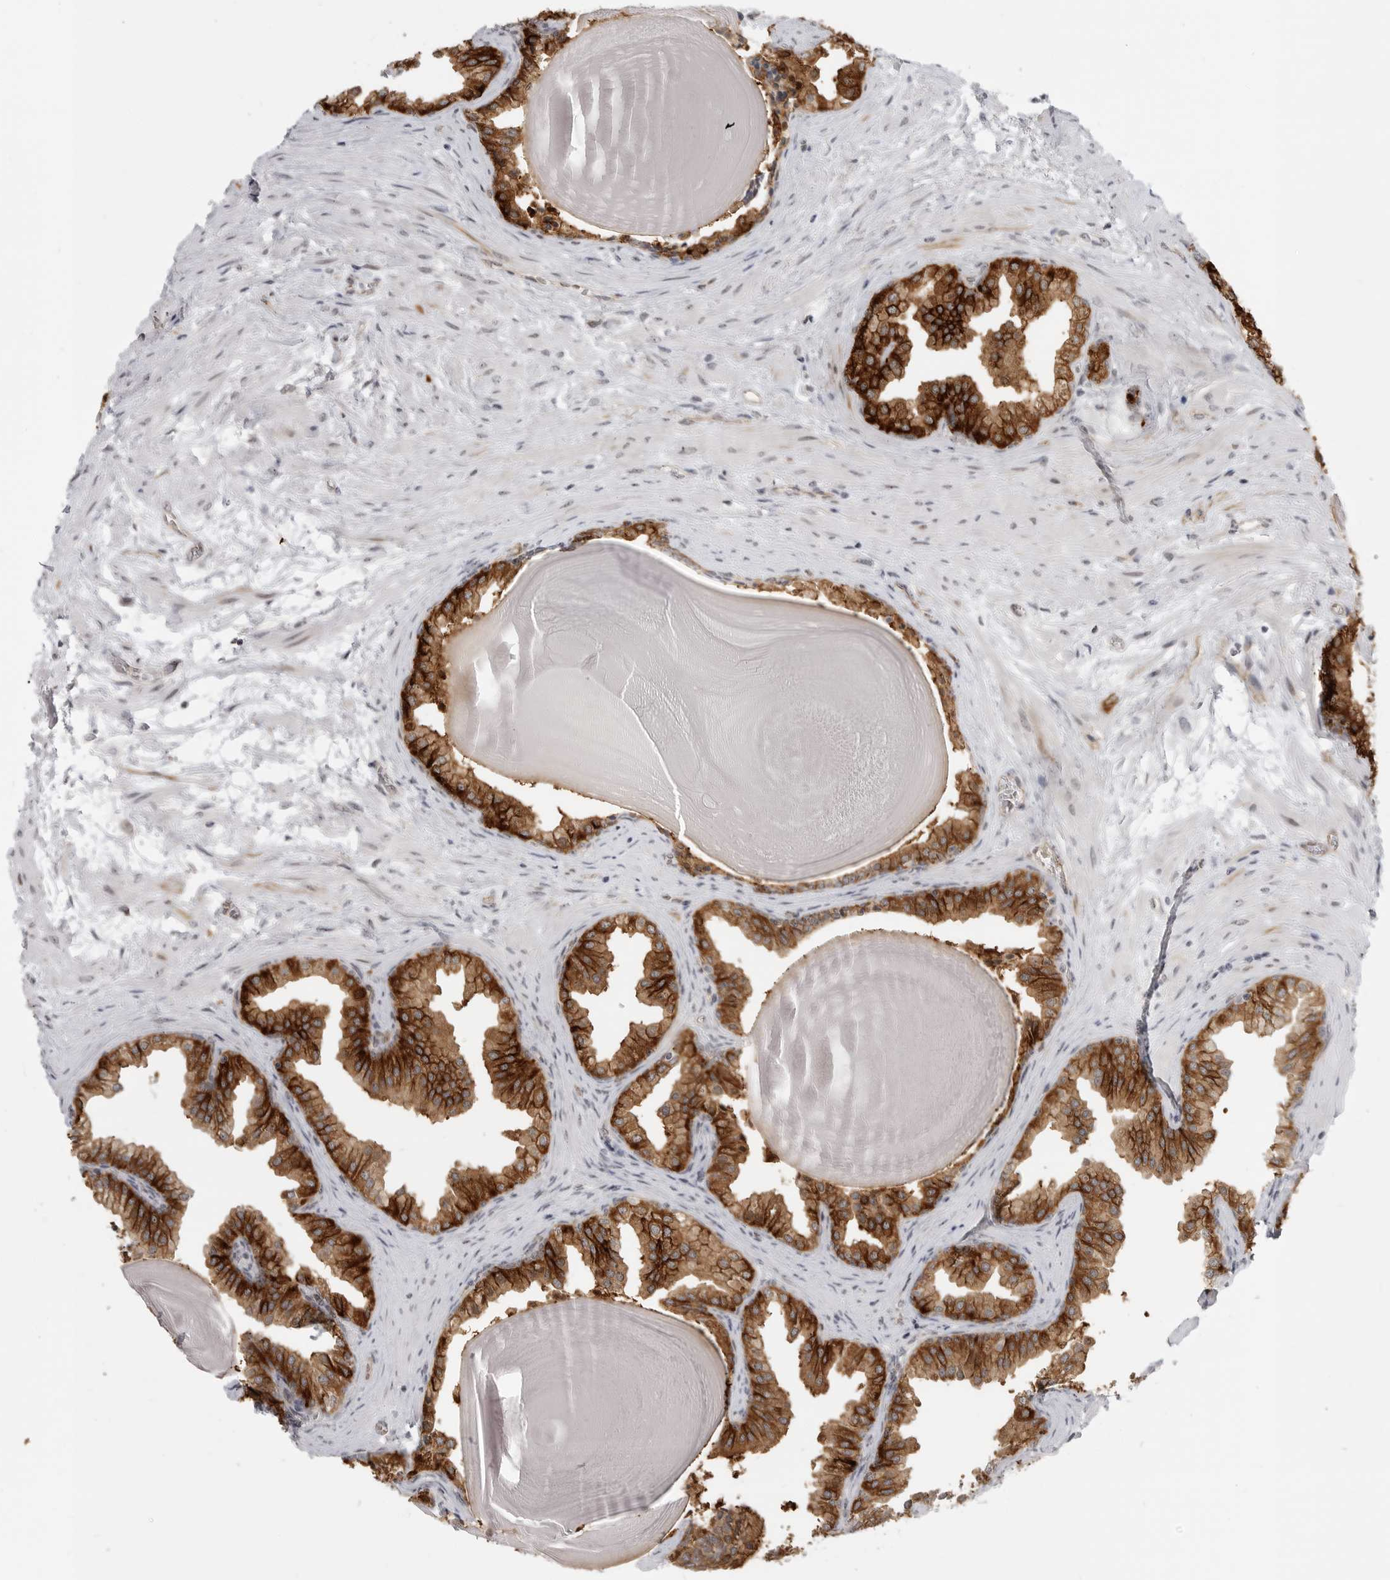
{"staining": {"intensity": "strong", "quantity": ">75%", "location": "cytoplasmic/membranous"}, "tissue": "prostate", "cell_type": "Glandular cells", "image_type": "normal", "snomed": [{"axis": "morphology", "description": "Normal tissue, NOS"}, {"axis": "topography", "description": "Prostate"}], "caption": "Protein staining shows strong cytoplasmic/membranous expression in about >75% of glandular cells in benign prostate. (brown staining indicates protein expression, while blue staining denotes nuclei).", "gene": "CEP295NL", "patient": {"sex": "male", "age": 48}}